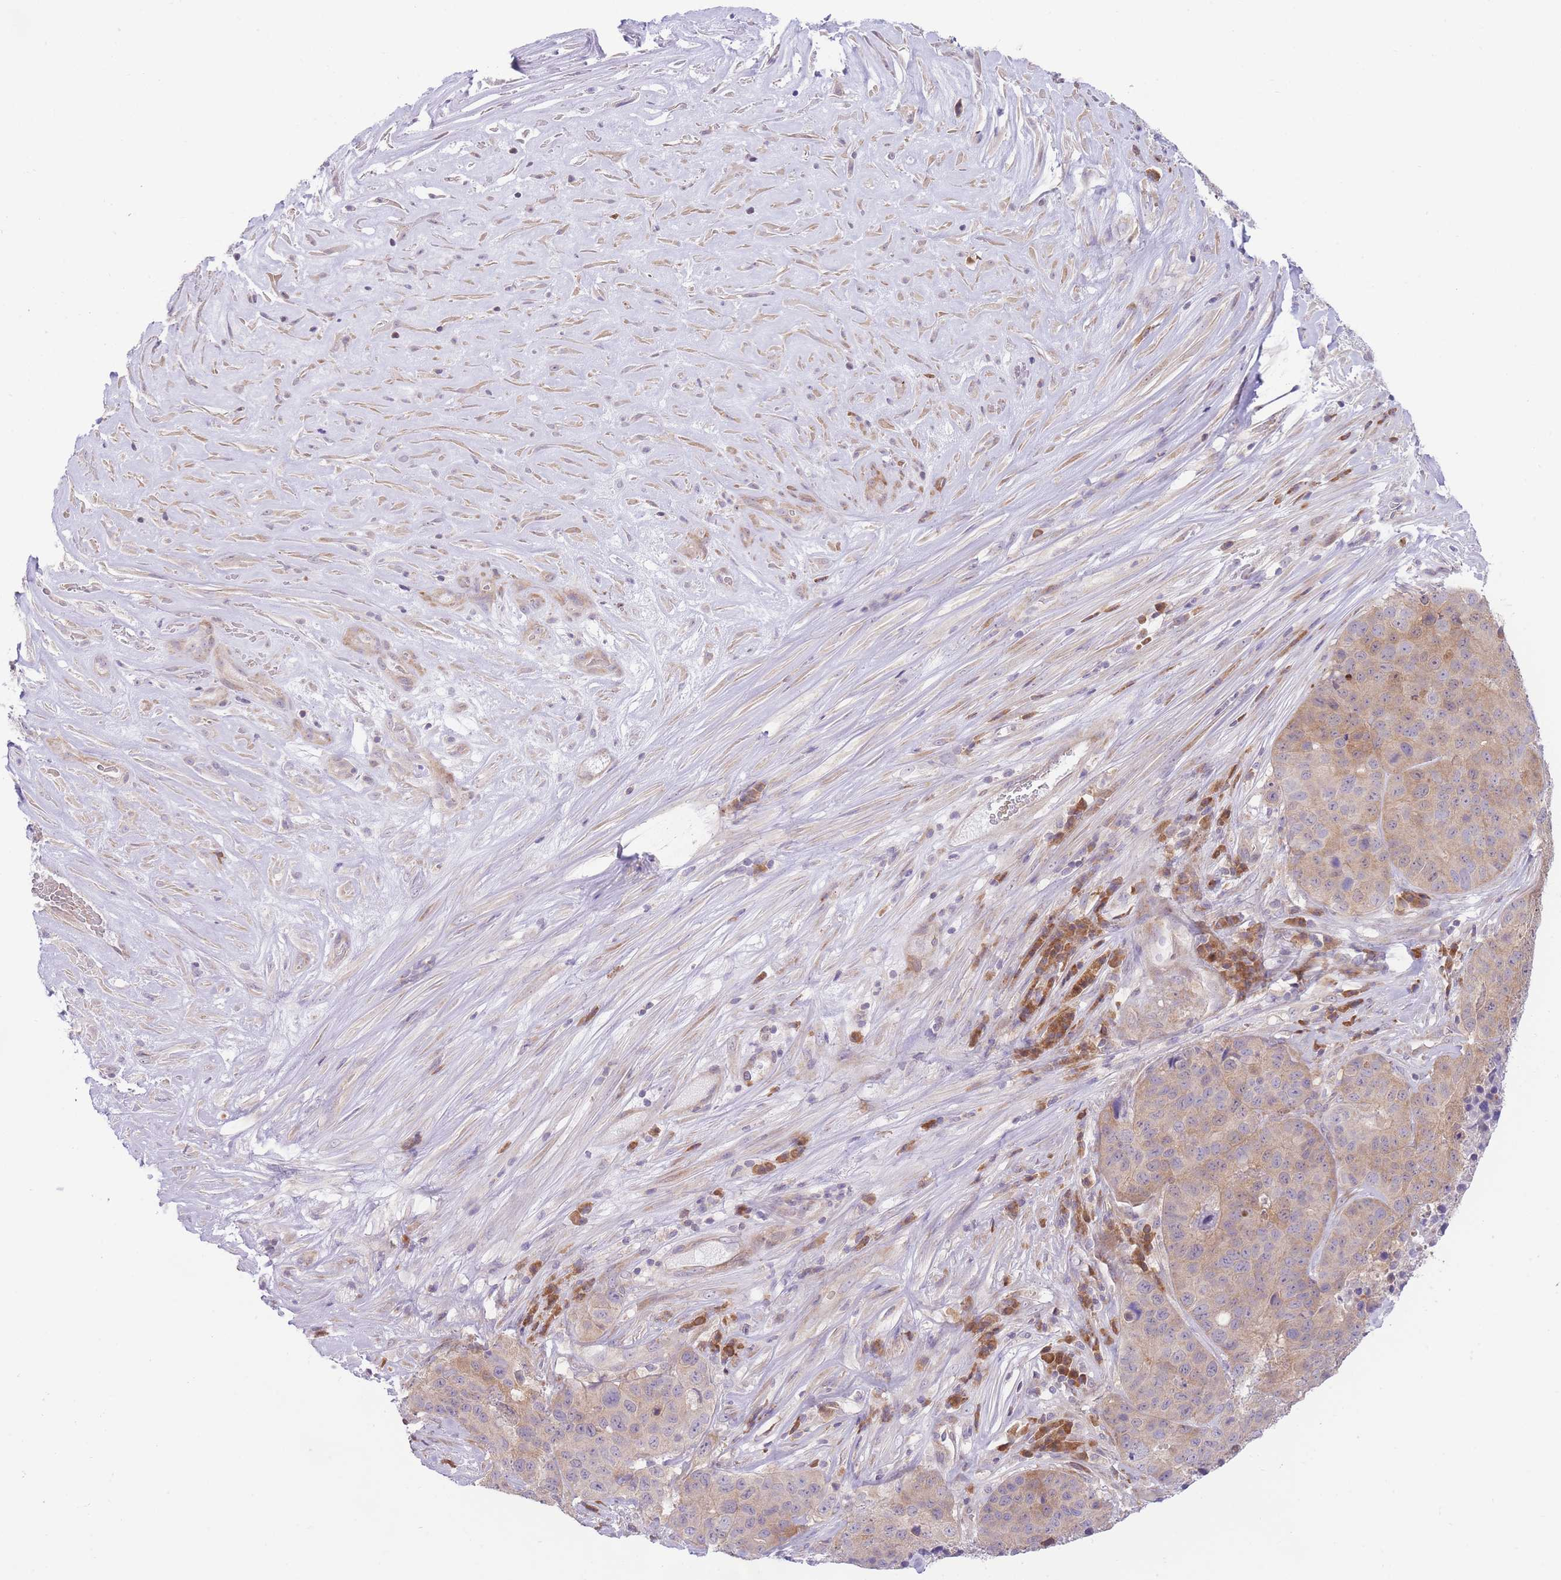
{"staining": {"intensity": "moderate", "quantity": ">75%", "location": "cytoplasmic/membranous"}, "tissue": "stomach cancer", "cell_type": "Tumor cells", "image_type": "cancer", "snomed": [{"axis": "morphology", "description": "Adenocarcinoma, NOS"}, {"axis": "topography", "description": "Stomach"}], "caption": "Protein staining of stomach cancer tissue demonstrates moderate cytoplasmic/membranous staining in about >75% of tumor cells.", "gene": "BOLA2B", "patient": {"sex": "male", "age": 71}}